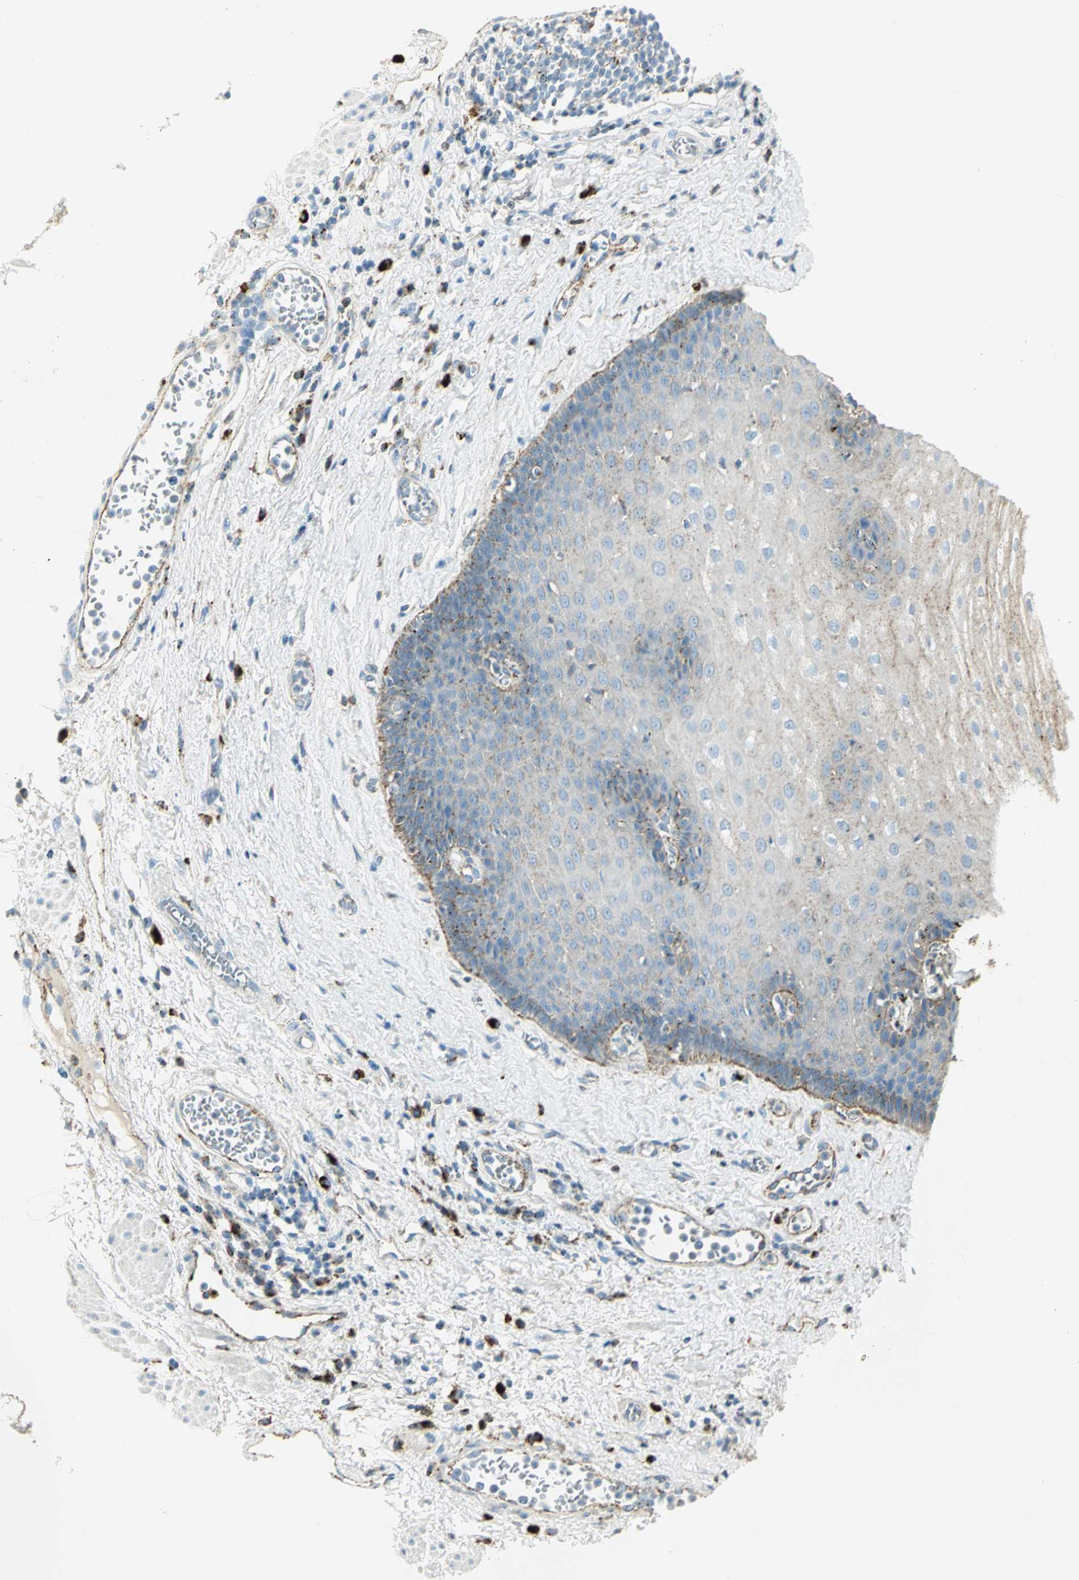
{"staining": {"intensity": "moderate", "quantity": "<25%", "location": "cytoplasmic/membranous"}, "tissue": "esophagus", "cell_type": "Squamous epithelial cells", "image_type": "normal", "snomed": [{"axis": "morphology", "description": "Normal tissue, NOS"}, {"axis": "morphology", "description": "Squamous cell carcinoma, NOS"}, {"axis": "topography", "description": "Esophagus"}], "caption": "IHC (DAB (3,3'-diaminobenzidine)) staining of benign esophagus shows moderate cytoplasmic/membranous protein staining in approximately <25% of squamous epithelial cells. (DAB IHC, brown staining for protein, blue staining for nuclei).", "gene": "ARSA", "patient": {"sex": "male", "age": 65}}